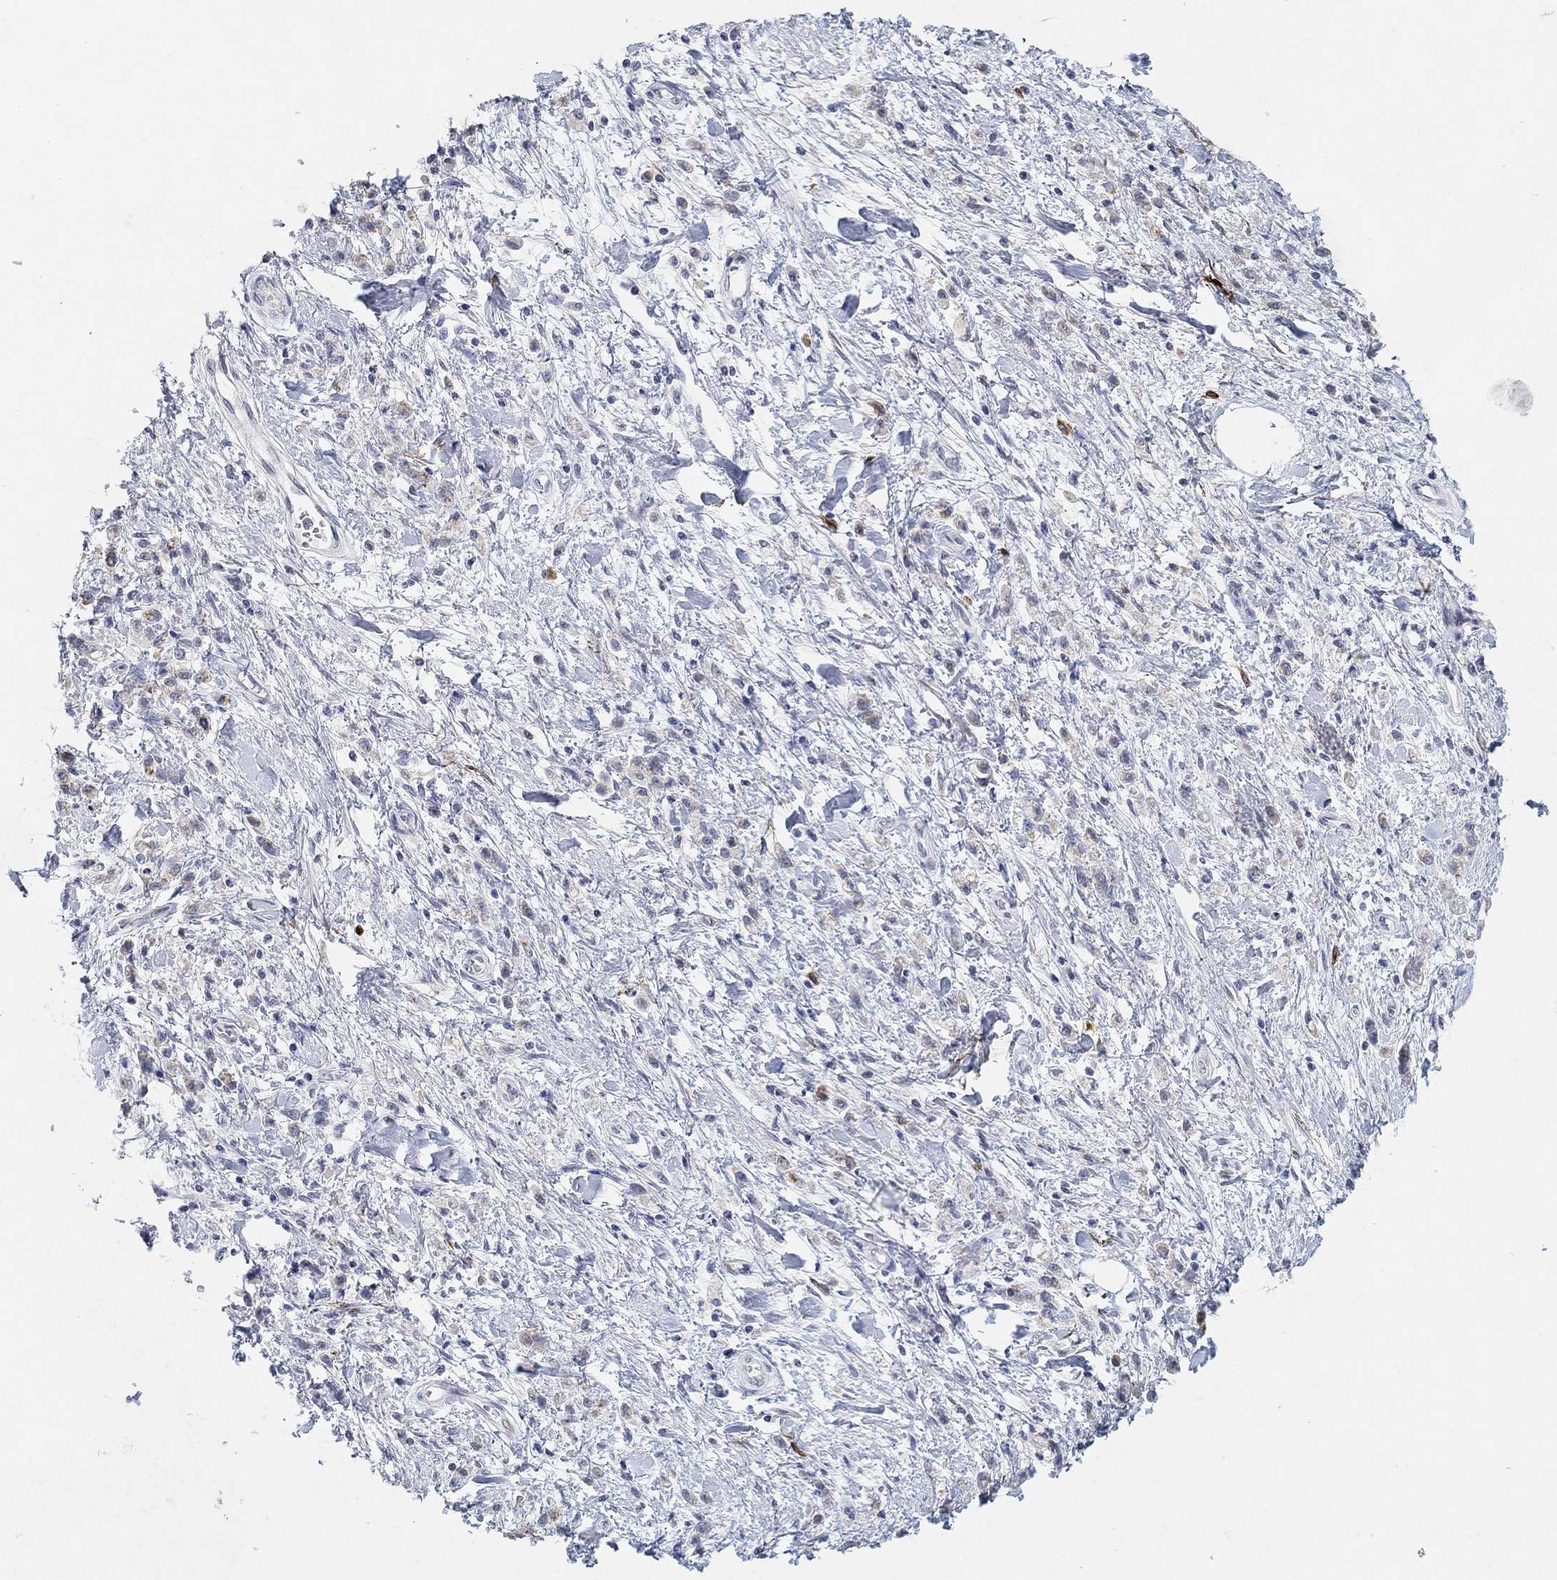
{"staining": {"intensity": "weak", "quantity": "<25%", "location": "cytoplasmic/membranous"}, "tissue": "stomach cancer", "cell_type": "Tumor cells", "image_type": "cancer", "snomed": [{"axis": "morphology", "description": "Adenocarcinoma, NOS"}, {"axis": "topography", "description": "Stomach"}], "caption": "An IHC photomicrograph of stomach cancer is shown. There is no staining in tumor cells of stomach cancer.", "gene": "VAT1L", "patient": {"sex": "male", "age": 77}}